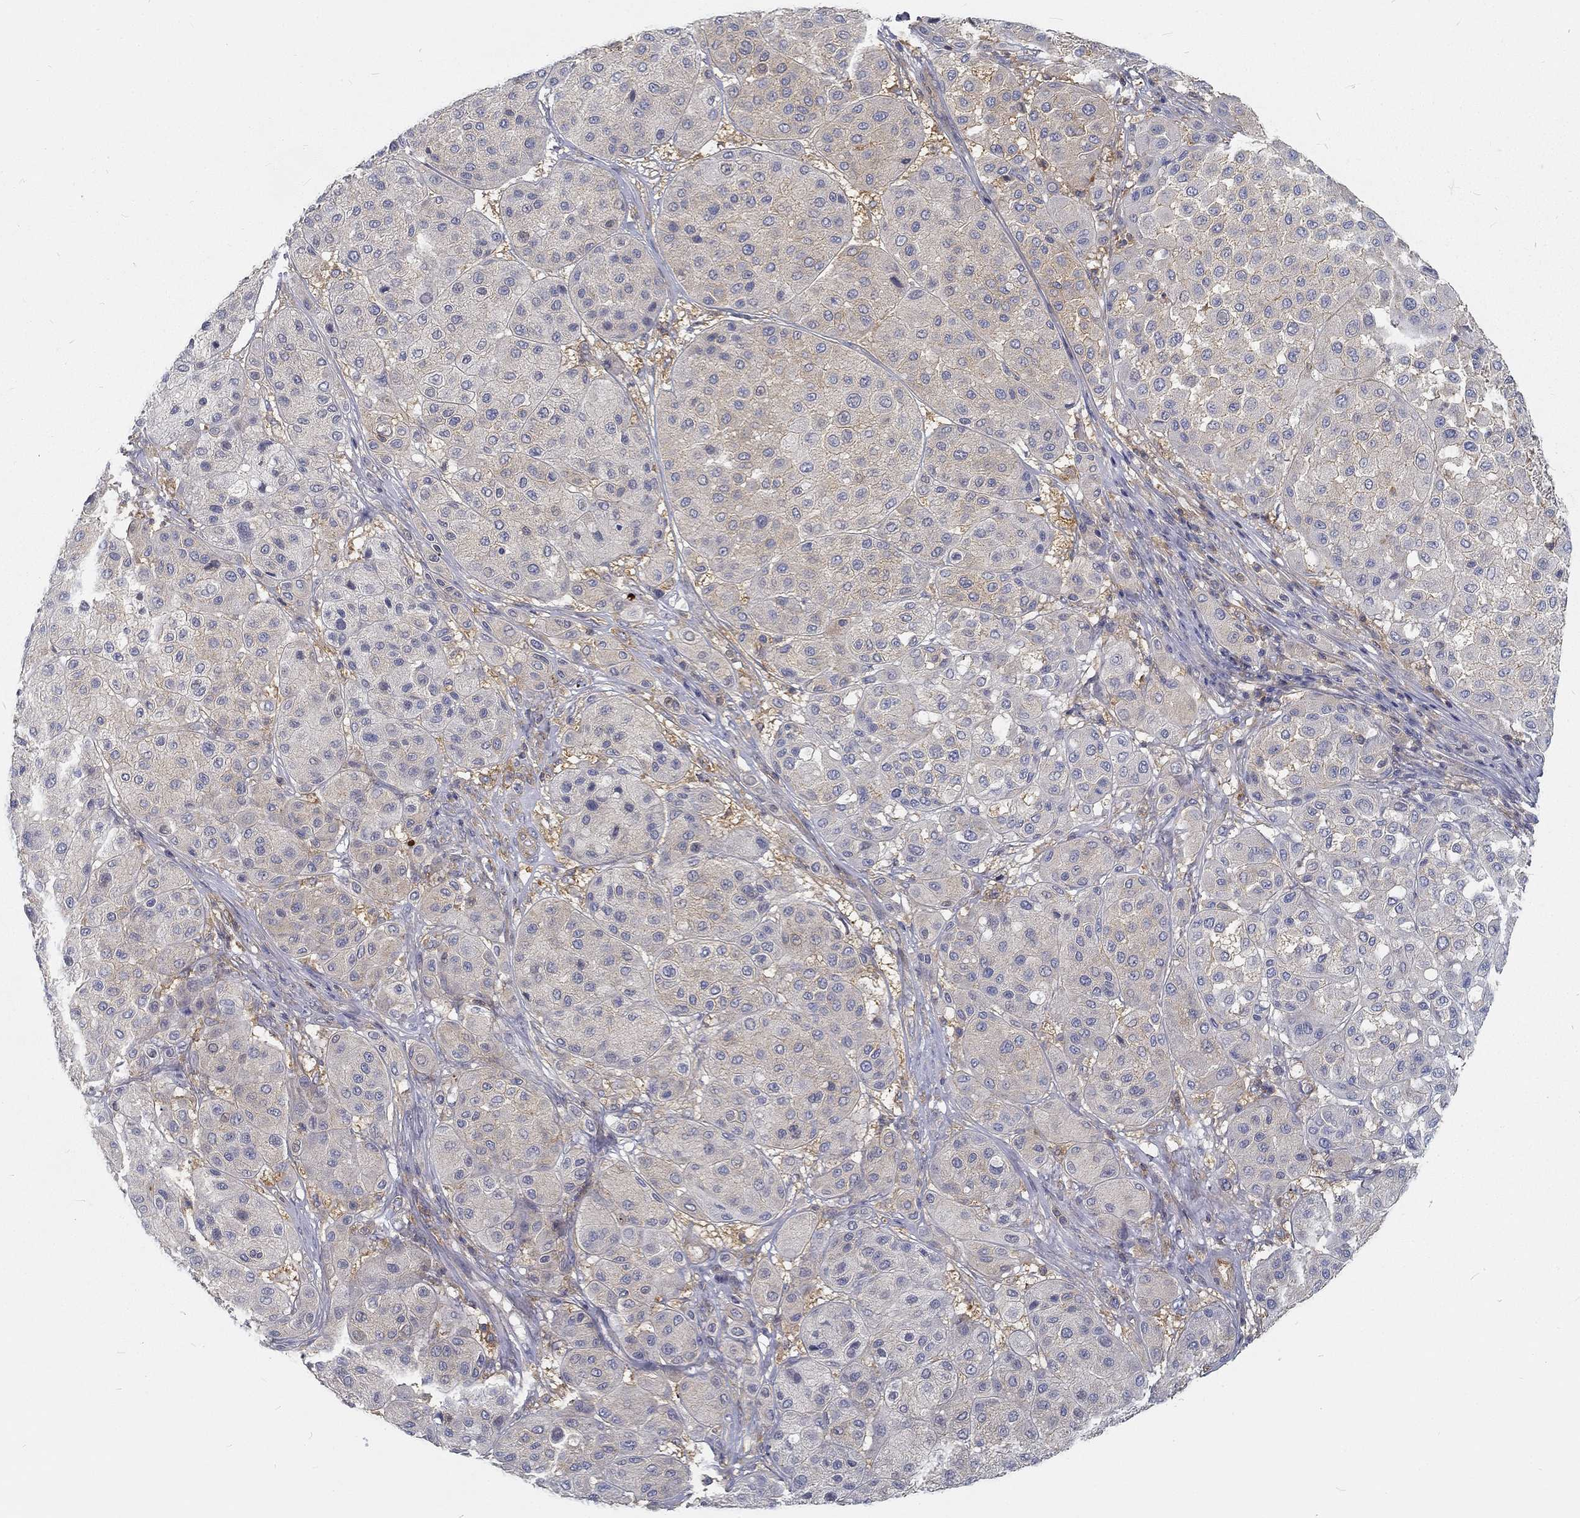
{"staining": {"intensity": "negative", "quantity": "none", "location": "none"}, "tissue": "melanoma", "cell_type": "Tumor cells", "image_type": "cancer", "snomed": [{"axis": "morphology", "description": "Malignant melanoma, Metastatic site"}, {"axis": "topography", "description": "Smooth muscle"}], "caption": "The histopathology image displays no staining of tumor cells in melanoma. Brightfield microscopy of immunohistochemistry (IHC) stained with DAB (brown) and hematoxylin (blue), captured at high magnification.", "gene": "MTMR11", "patient": {"sex": "male", "age": 41}}